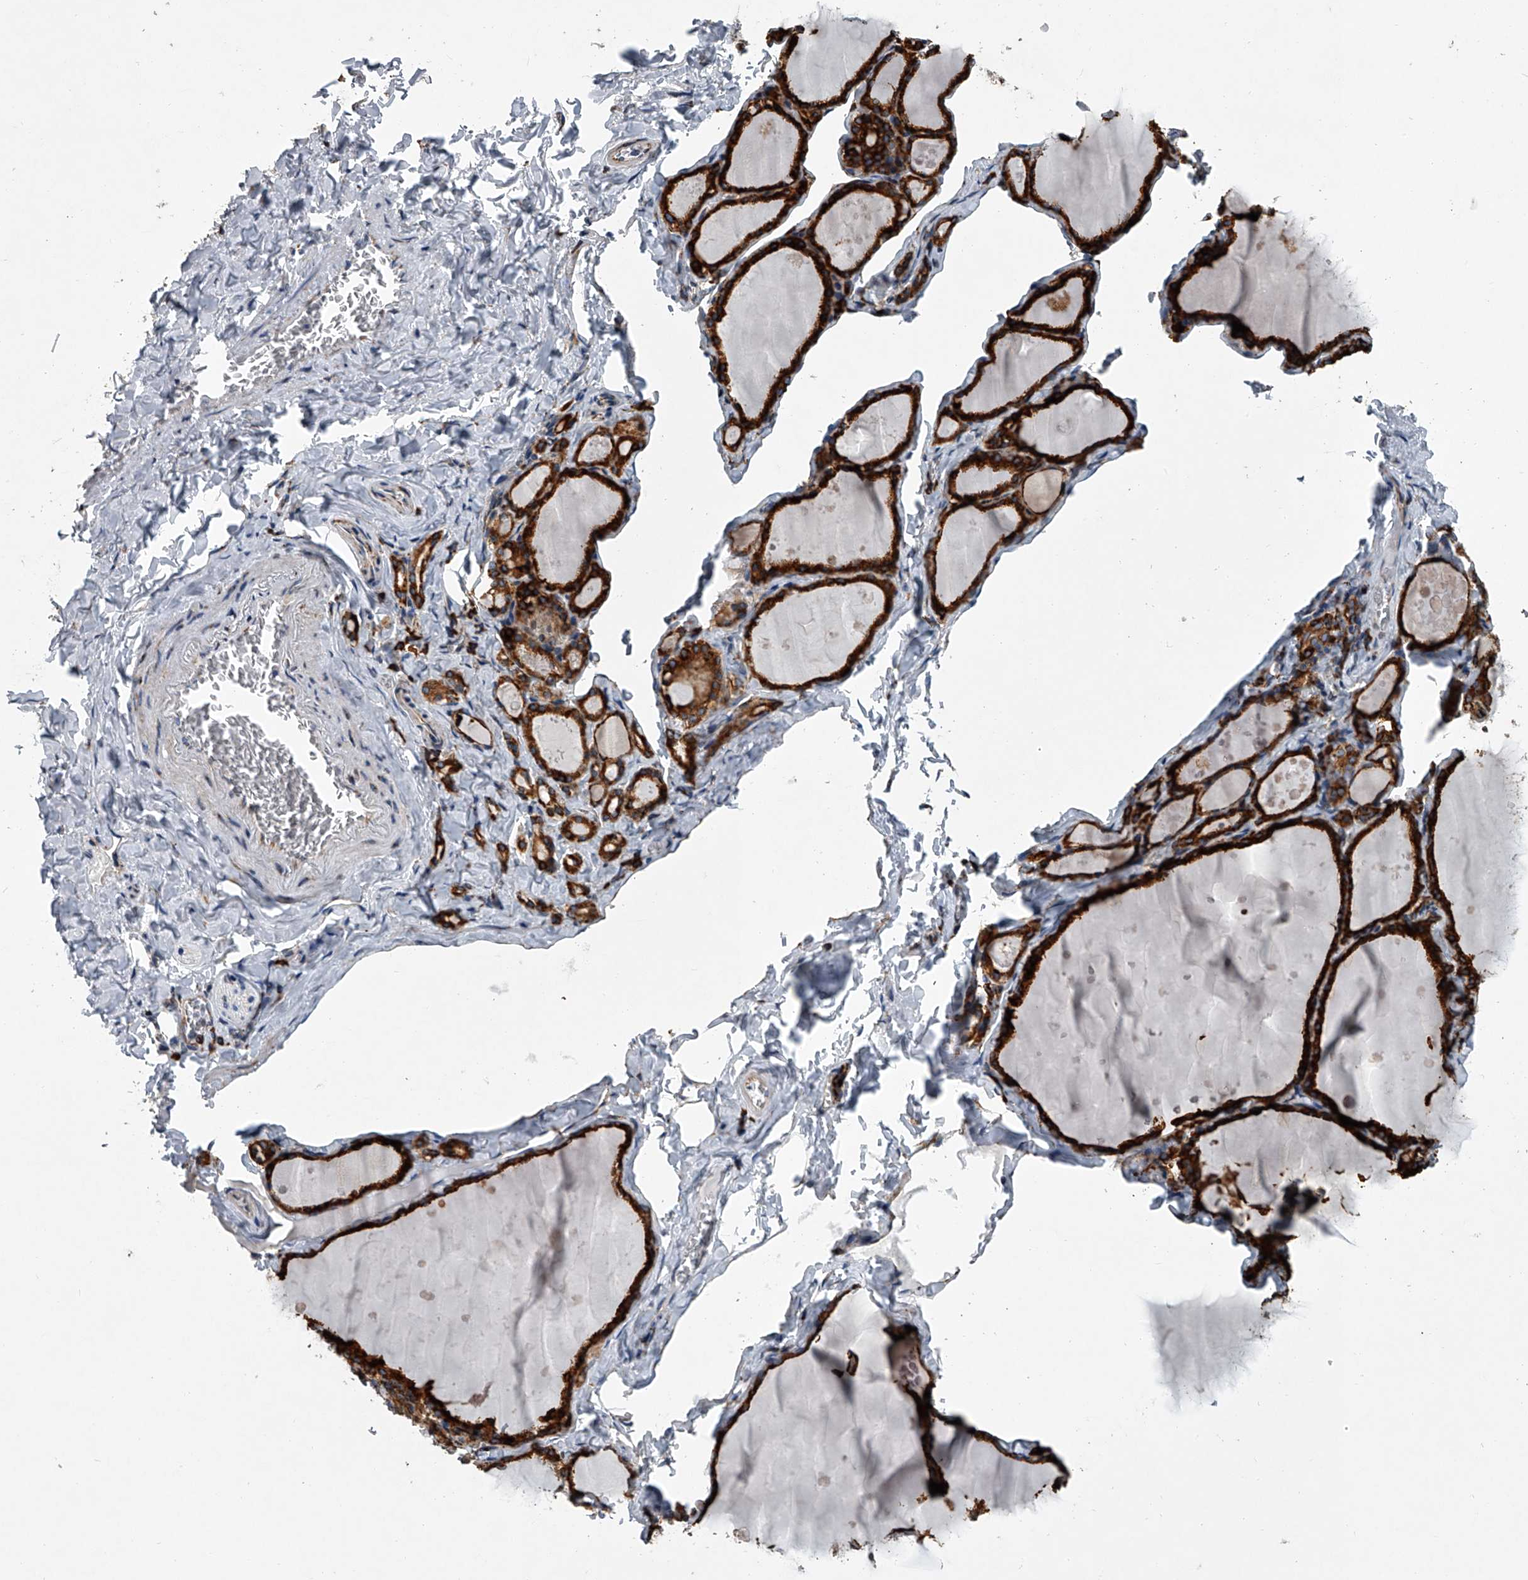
{"staining": {"intensity": "strong", "quantity": ">75%", "location": "cytoplasmic/membranous"}, "tissue": "thyroid gland", "cell_type": "Glandular cells", "image_type": "normal", "snomed": [{"axis": "morphology", "description": "Normal tissue, NOS"}, {"axis": "topography", "description": "Thyroid gland"}], "caption": "Protein staining by immunohistochemistry (IHC) demonstrates strong cytoplasmic/membranous positivity in about >75% of glandular cells in normal thyroid gland.", "gene": "TMEM63C", "patient": {"sex": "male", "age": 56}}